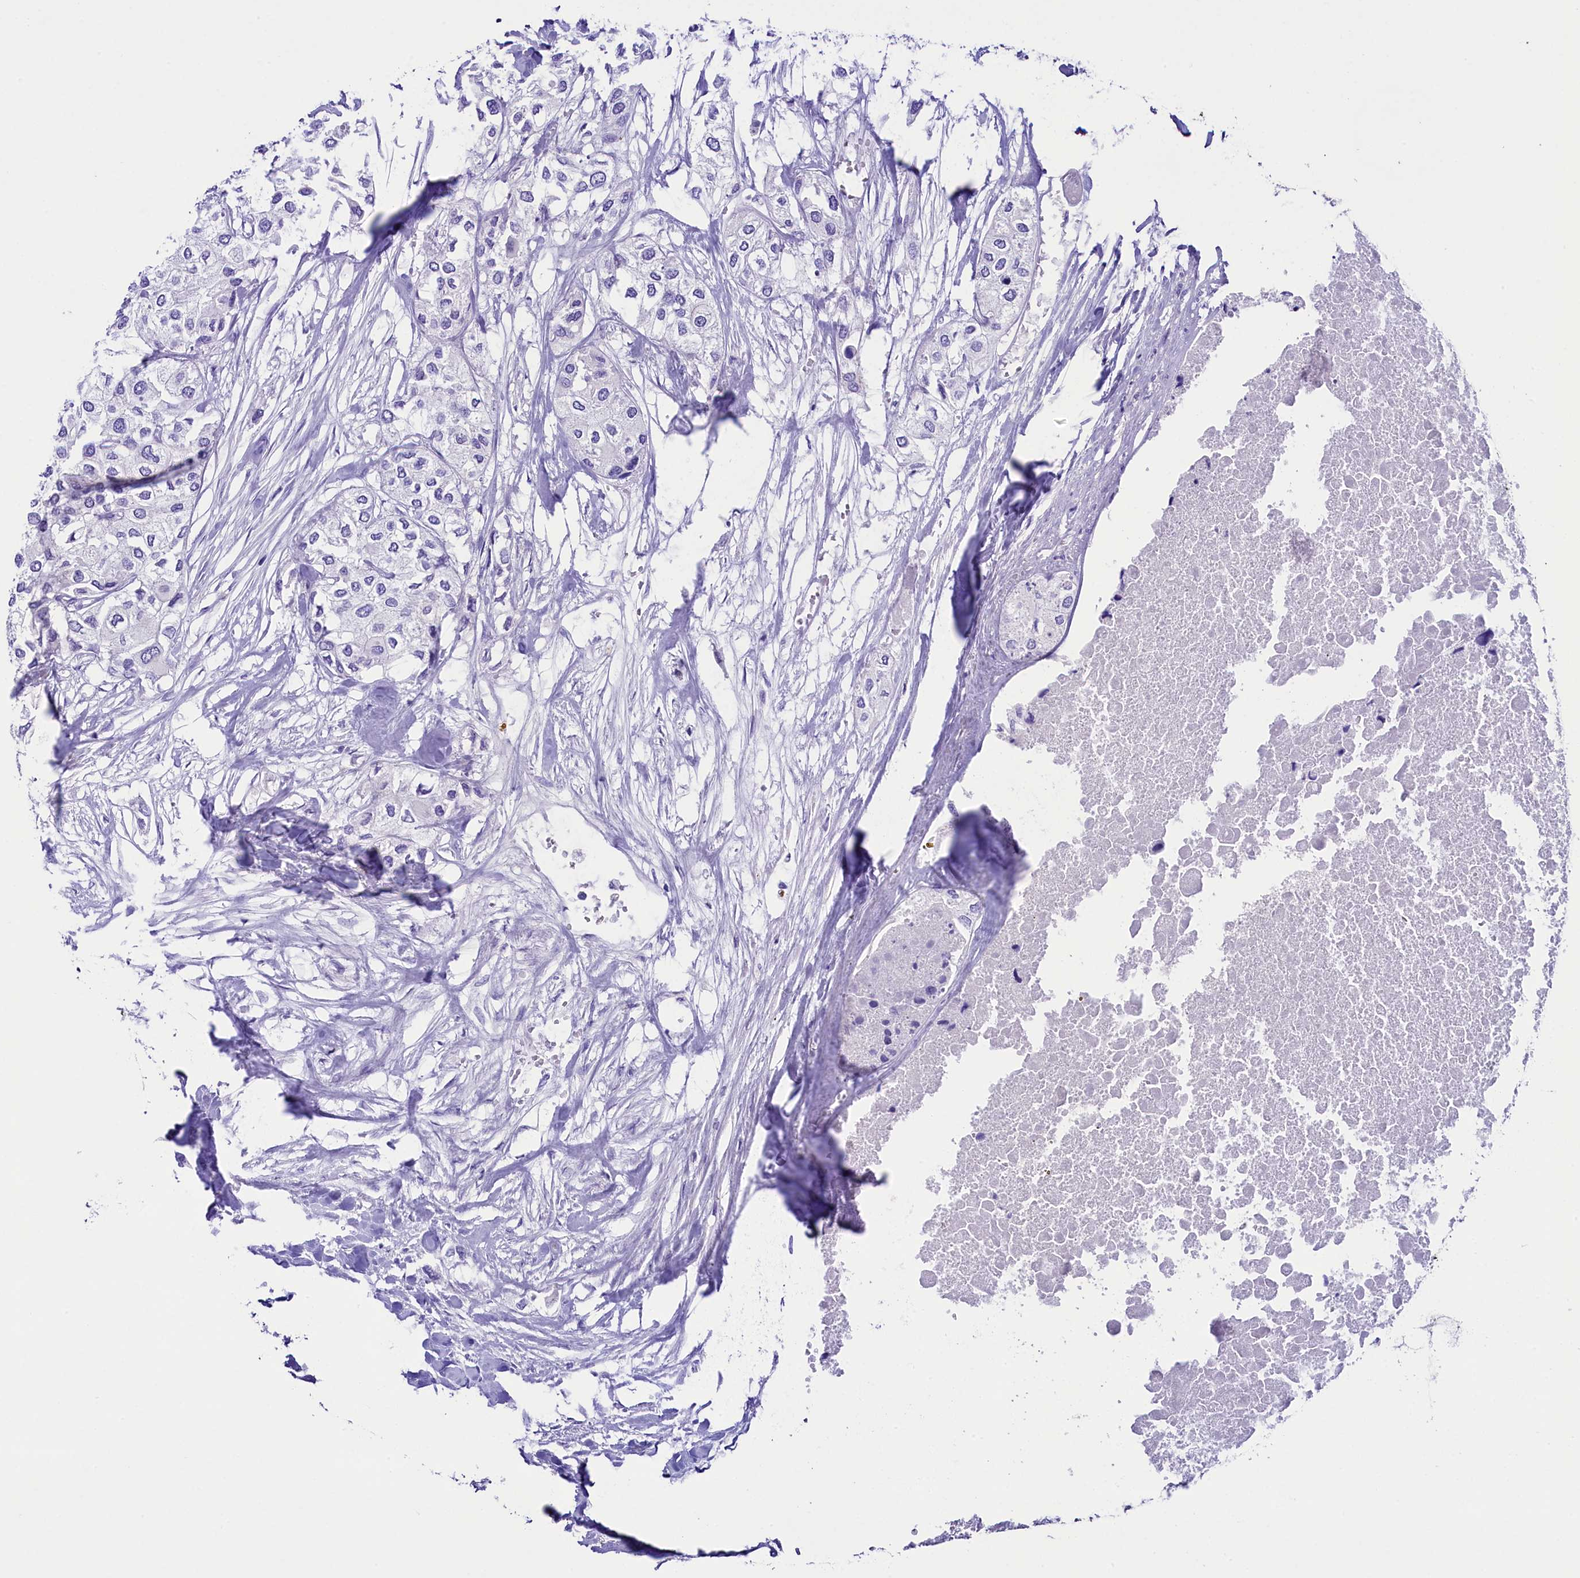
{"staining": {"intensity": "negative", "quantity": "none", "location": "none"}, "tissue": "urothelial cancer", "cell_type": "Tumor cells", "image_type": "cancer", "snomed": [{"axis": "morphology", "description": "Urothelial carcinoma, High grade"}, {"axis": "topography", "description": "Urinary bladder"}], "caption": "Urothelial cancer stained for a protein using immunohistochemistry exhibits no expression tumor cells.", "gene": "SKIDA1", "patient": {"sex": "male", "age": 64}}